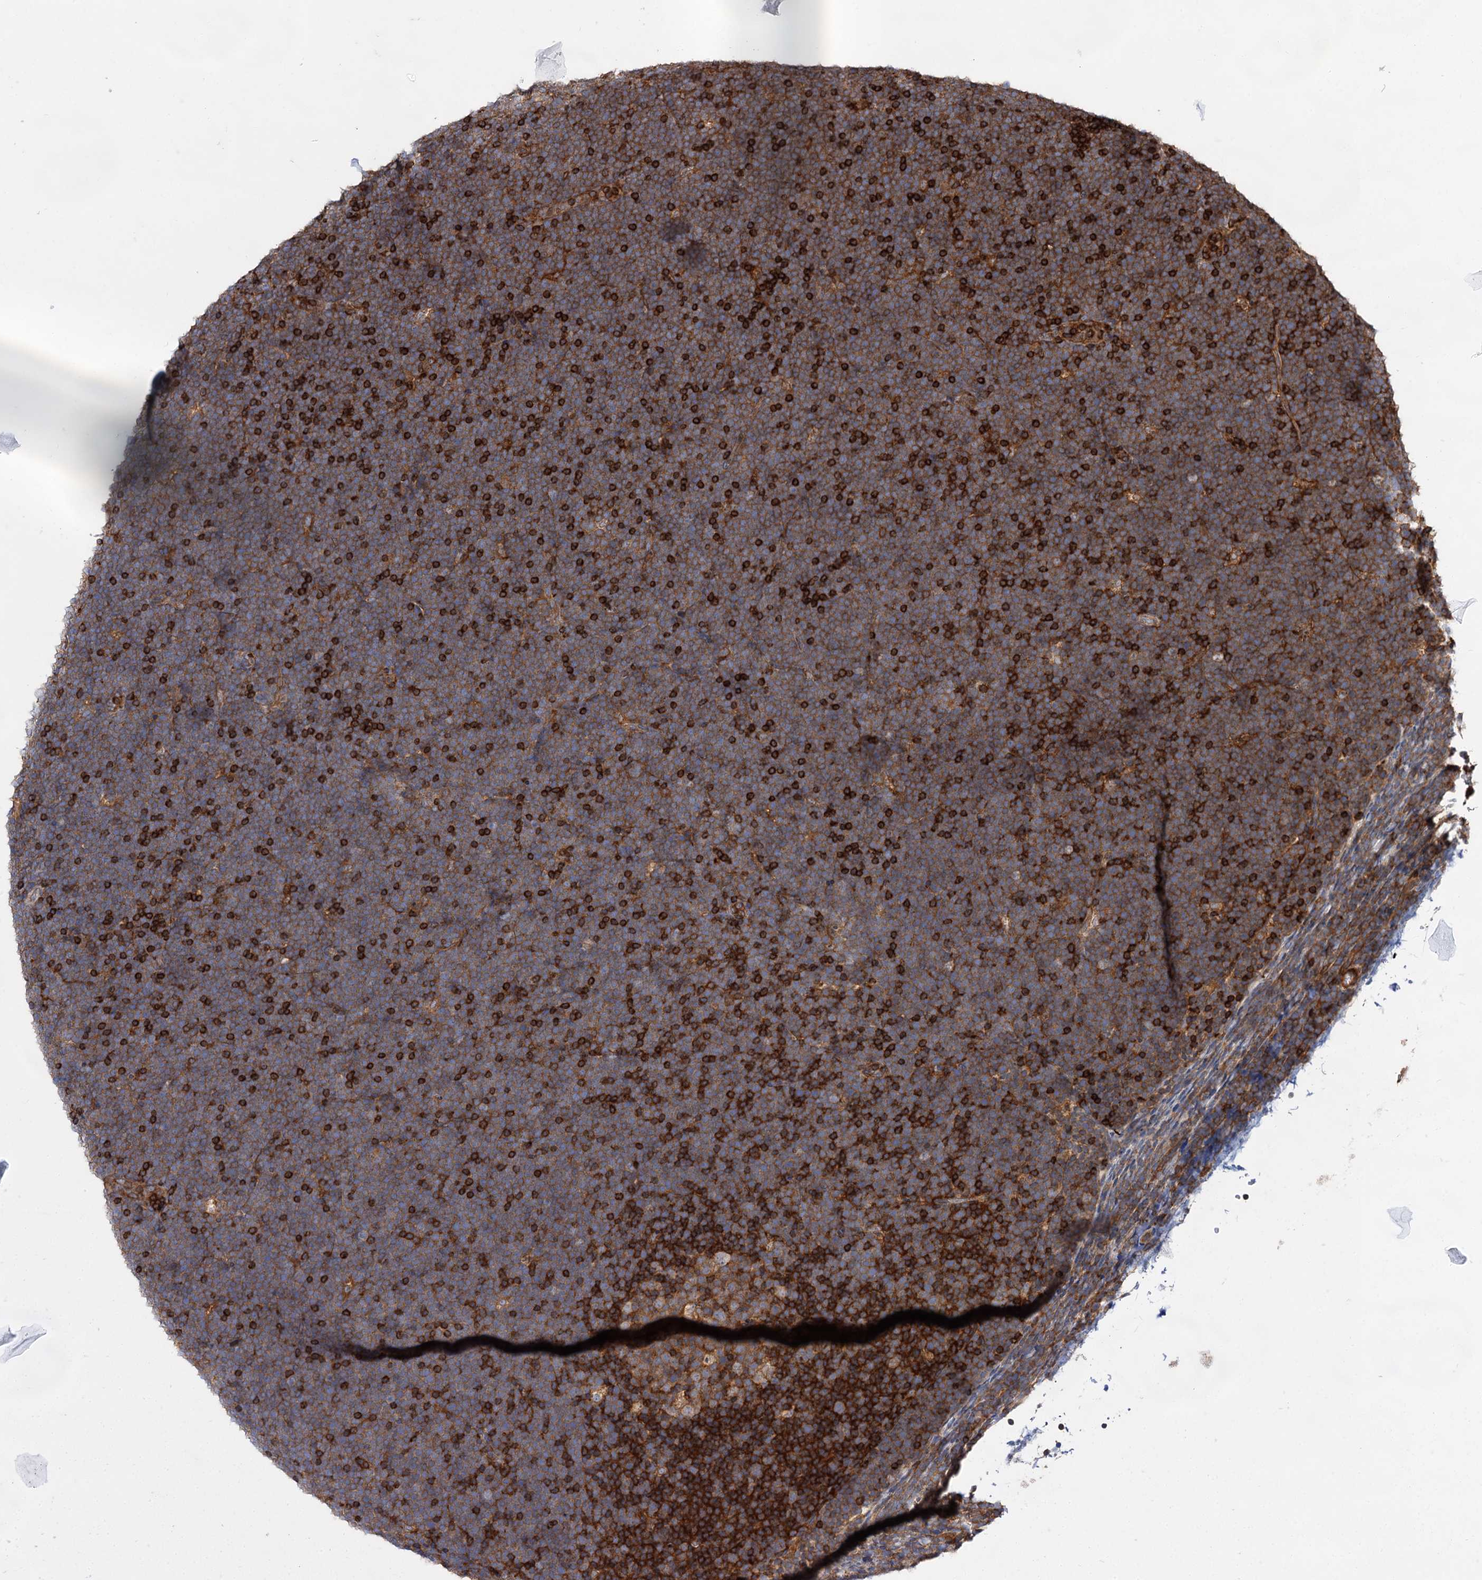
{"staining": {"intensity": "moderate", "quantity": ">75%", "location": "cytoplasmic/membranous"}, "tissue": "lymphoma", "cell_type": "Tumor cells", "image_type": "cancer", "snomed": [{"axis": "morphology", "description": "Malignant lymphoma, non-Hodgkin's type, High grade"}, {"axis": "topography", "description": "Lymph node"}], "caption": "About >75% of tumor cells in lymphoma reveal moderate cytoplasmic/membranous protein positivity as visualized by brown immunohistochemical staining.", "gene": "PACS1", "patient": {"sex": "male", "age": 13}}